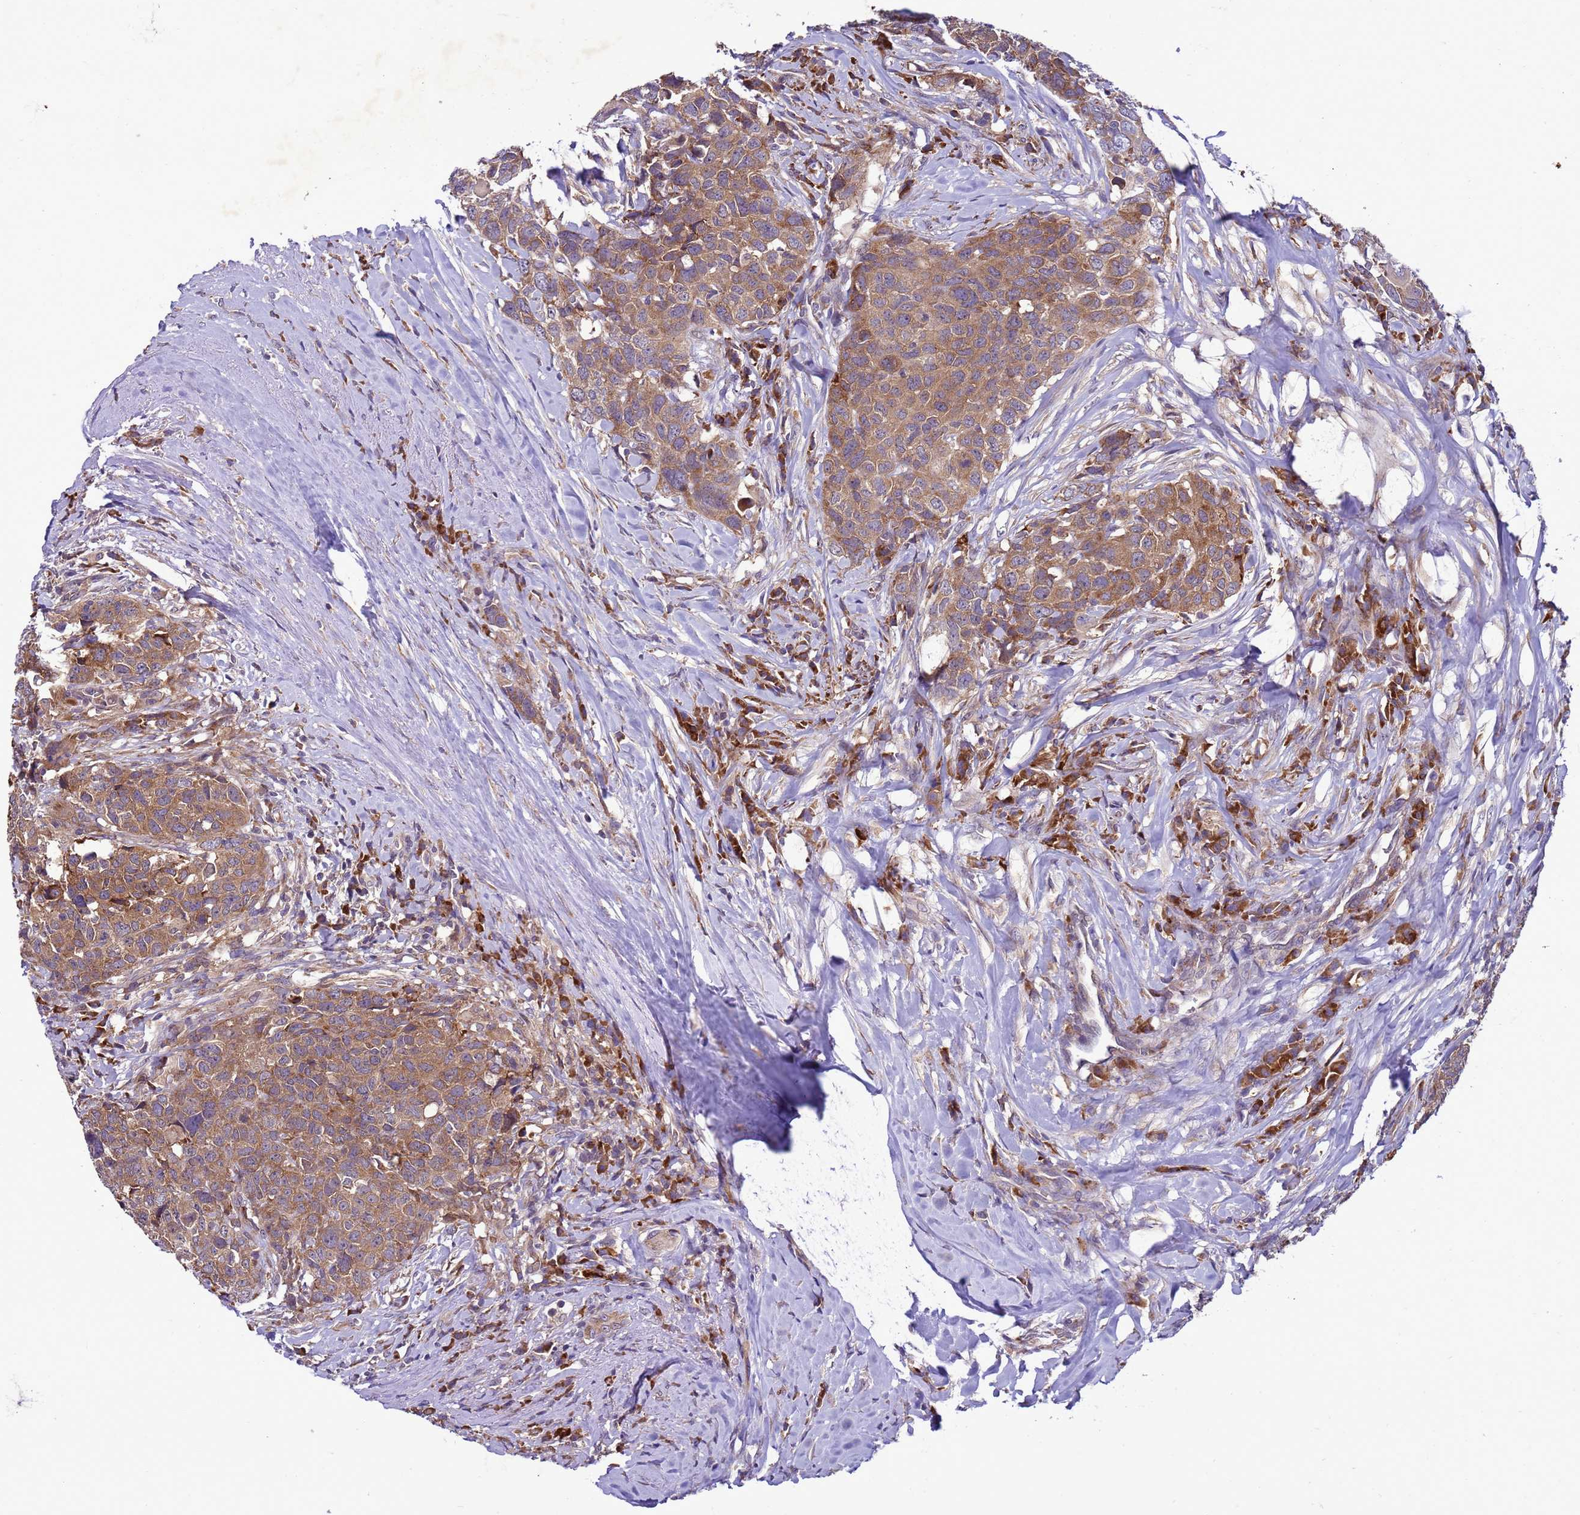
{"staining": {"intensity": "moderate", "quantity": ">75%", "location": "cytoplasmic/membranous"}, "tissue": "head and neck cancer", "cell_type": "Tumor cells", "image_type": "cancer", "snomed": [{"axis": "morphology", "description": "Squamous cell carcinoma, NOS"}, {"axis": "topography", "description": "Head-Neck"}], "caption": "Head and neck squamous cell carcinoma stained with IHC reveals moderate cytoplasmic/membranous positivity in about >75% of tumor cells. The staining is performed using DAB brown chromogen to label protein expression. The nuclei are counter-stained blue using hematoxylin.", "gene": "GEN1", "patient": {"sex": "male", "age": 66}}